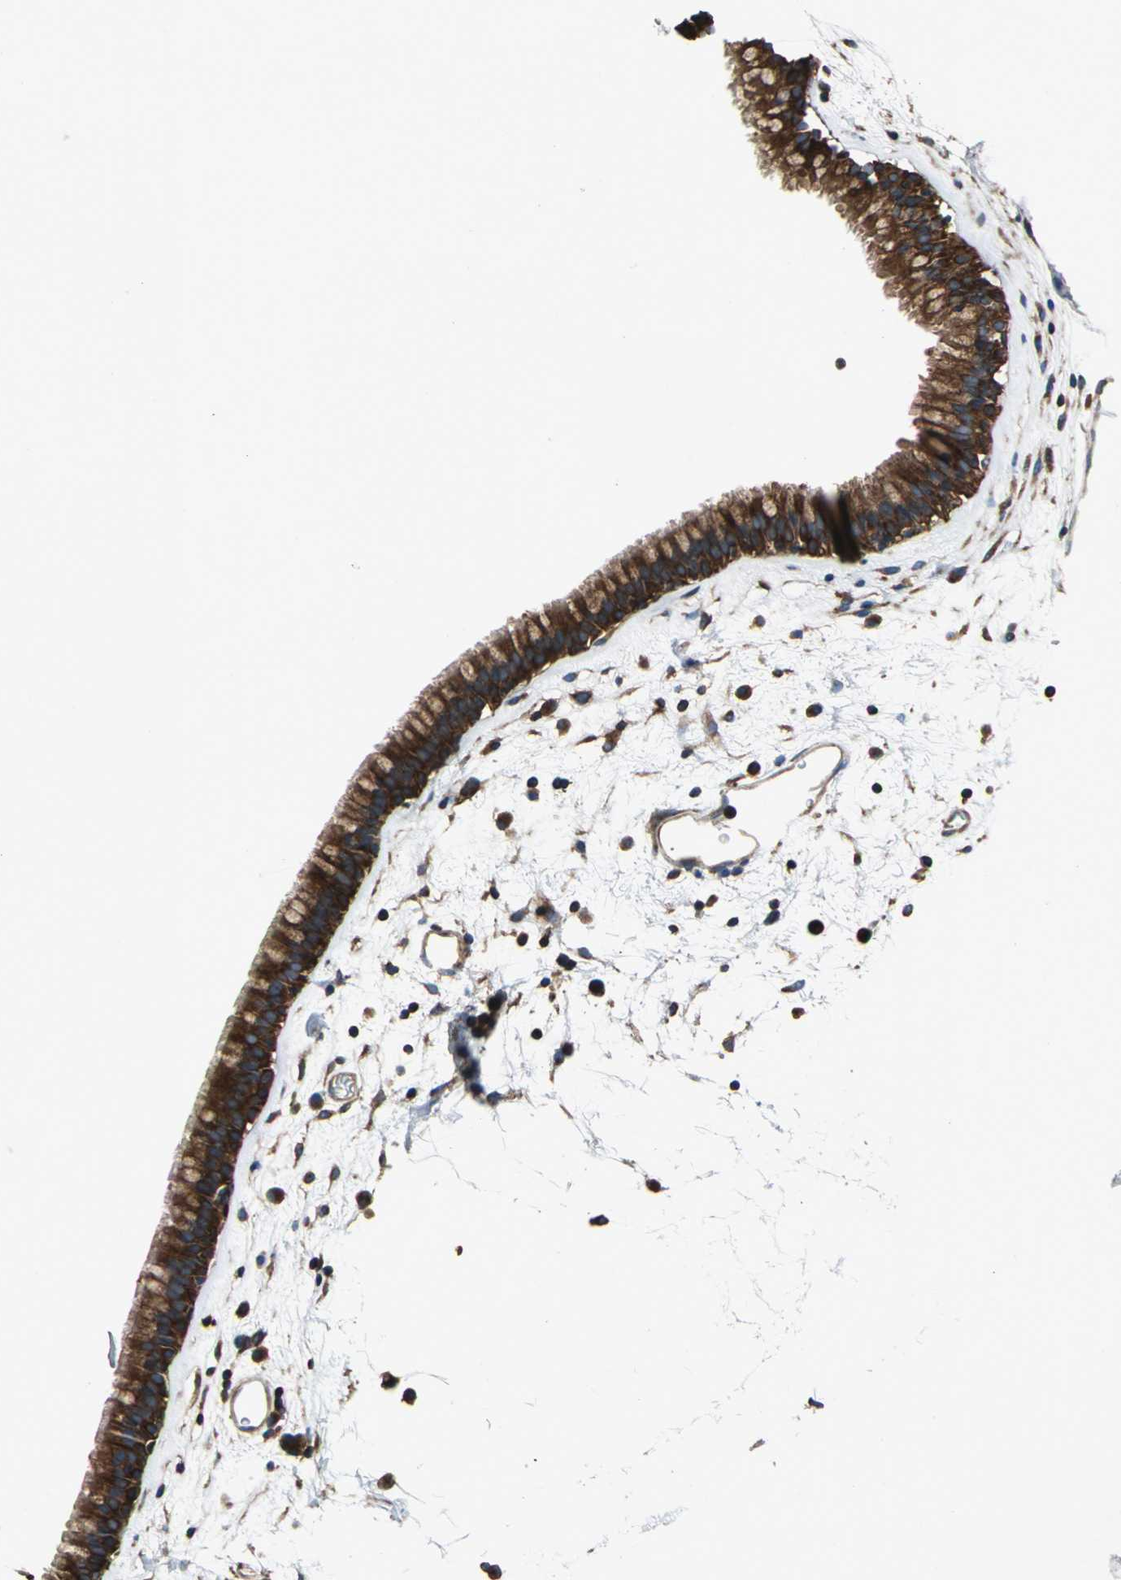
{"staining": {"intensity": "strong", "quantity": ">75%", "location": "cytoplasmic/membranous"}, "tissue": "nasopharynx", "cell_type": "Respiratory epithelial cells", "image_type": "normal", "snomed": [{"axis": "morphology", "description": "Normal tissue, NOS"}, {"axis": "morphology", "description": "Inflammation, NOS"}, {"axis": "topography", "description": "Nasopharynx"}], "caption": "A photomicrograph of nasopharynx stained for a protein shows strong cytoplasmic/membranous brown staining in respiratory epithelial cells. The staining was performed using DAB (3,3'-diaminobenzidine) to visualize the protein expression in brown, while the nuclei were stained in blue with hematoxylin (Magnification: 20x).", "gene": "CAPN1", "patient": {"sex": "male", "age": 48}}